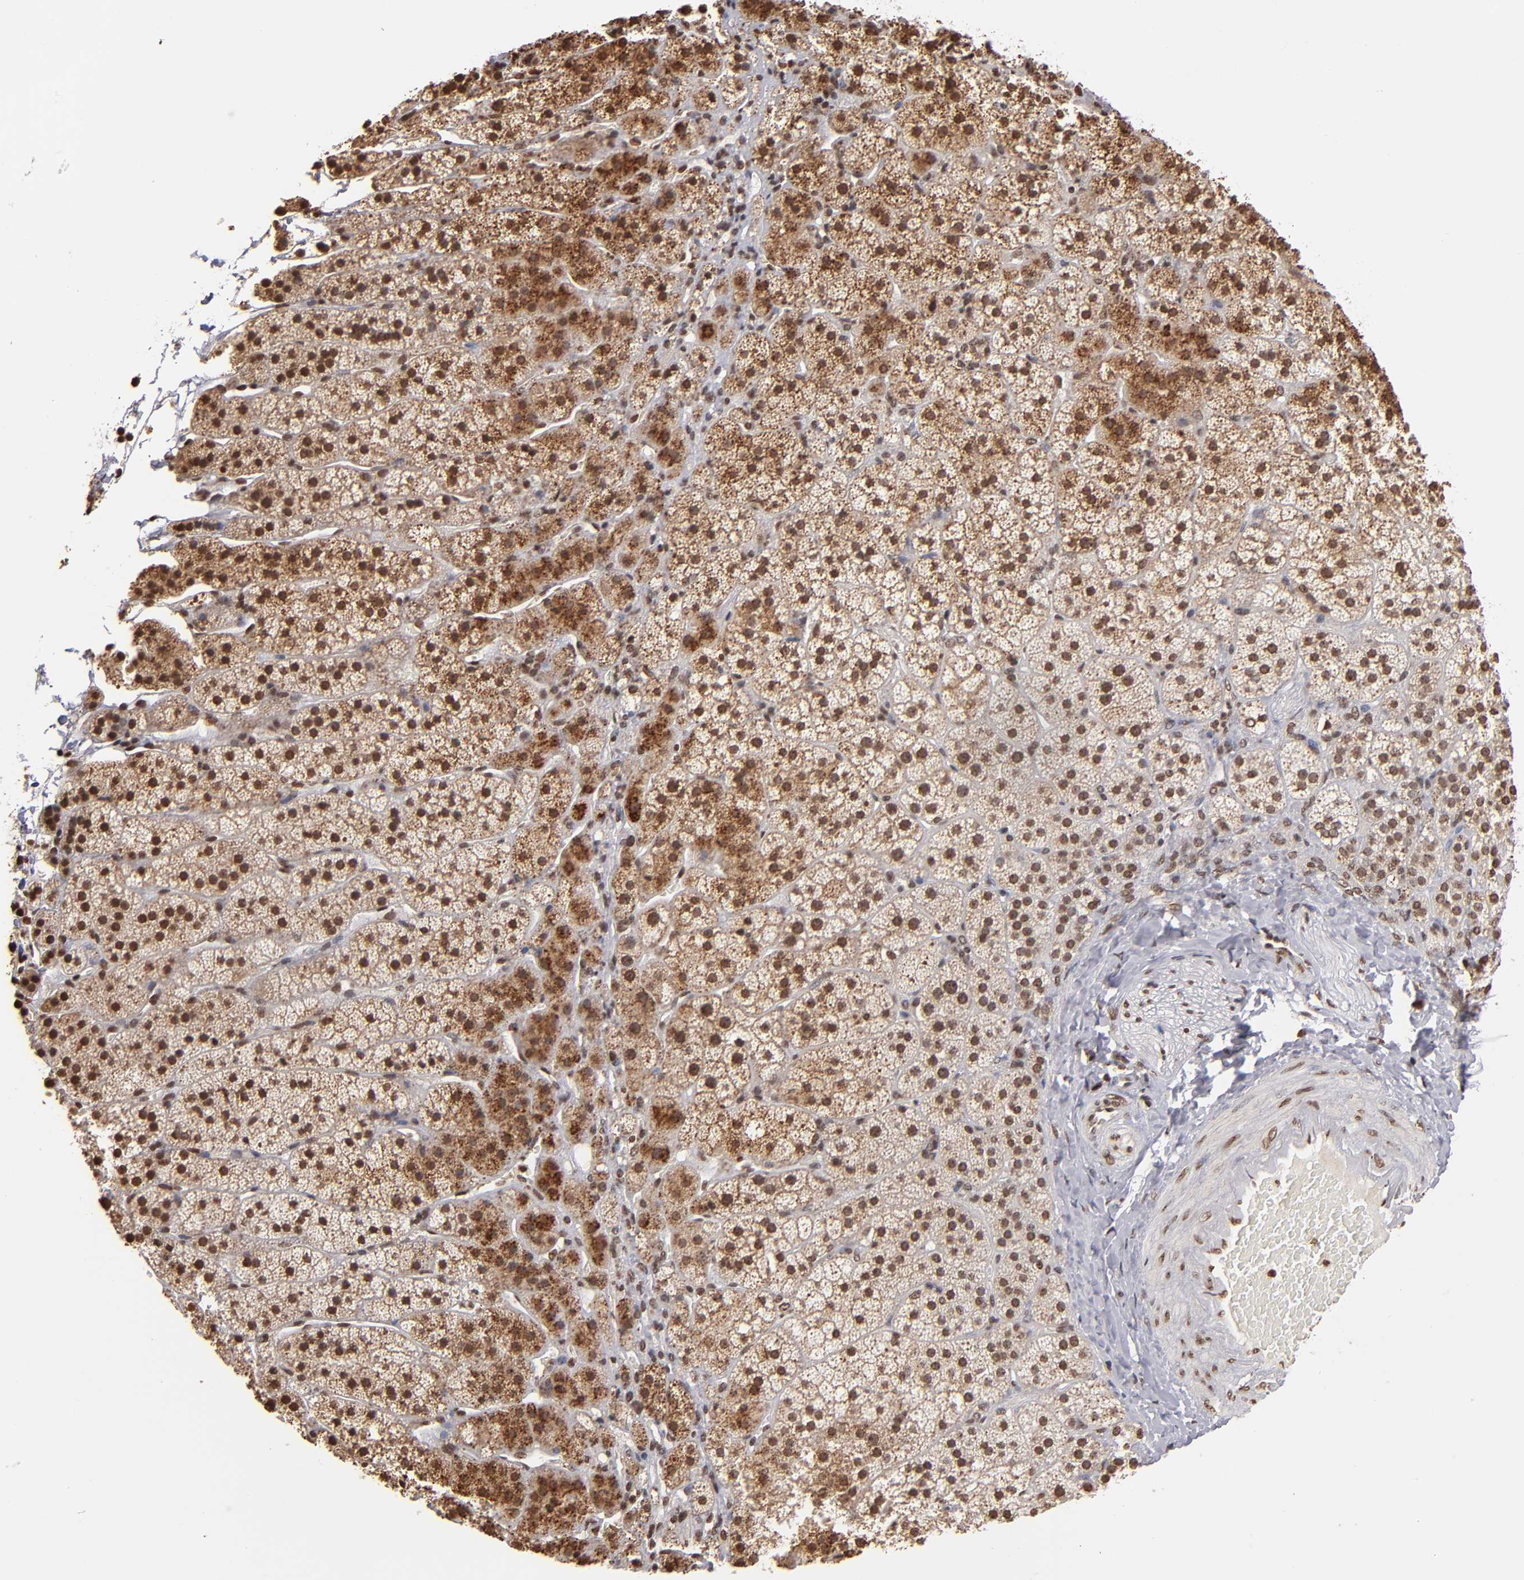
{"staining": {"intensity": "moderate", "quantity": ">75%", "location": "cytoplasmic/membranous,nuclear"}, "tissue": "adrenal gland", "cell_type": "Glandular cells", "image_type": "normal", "snomed": [{"axis": "morphology", "description": "Normal tissue, NOS"}, {"axis": "topography", "description": "Adrenal gland"}], "caption": "Glandular cells display medium levels of moderate cytoplasmic/membranous,nuclear staining in approximately >75% of cells in normal human adrenal gland.", "gene": "ABL2", "patient": {"sex": "female", "age": 44}}